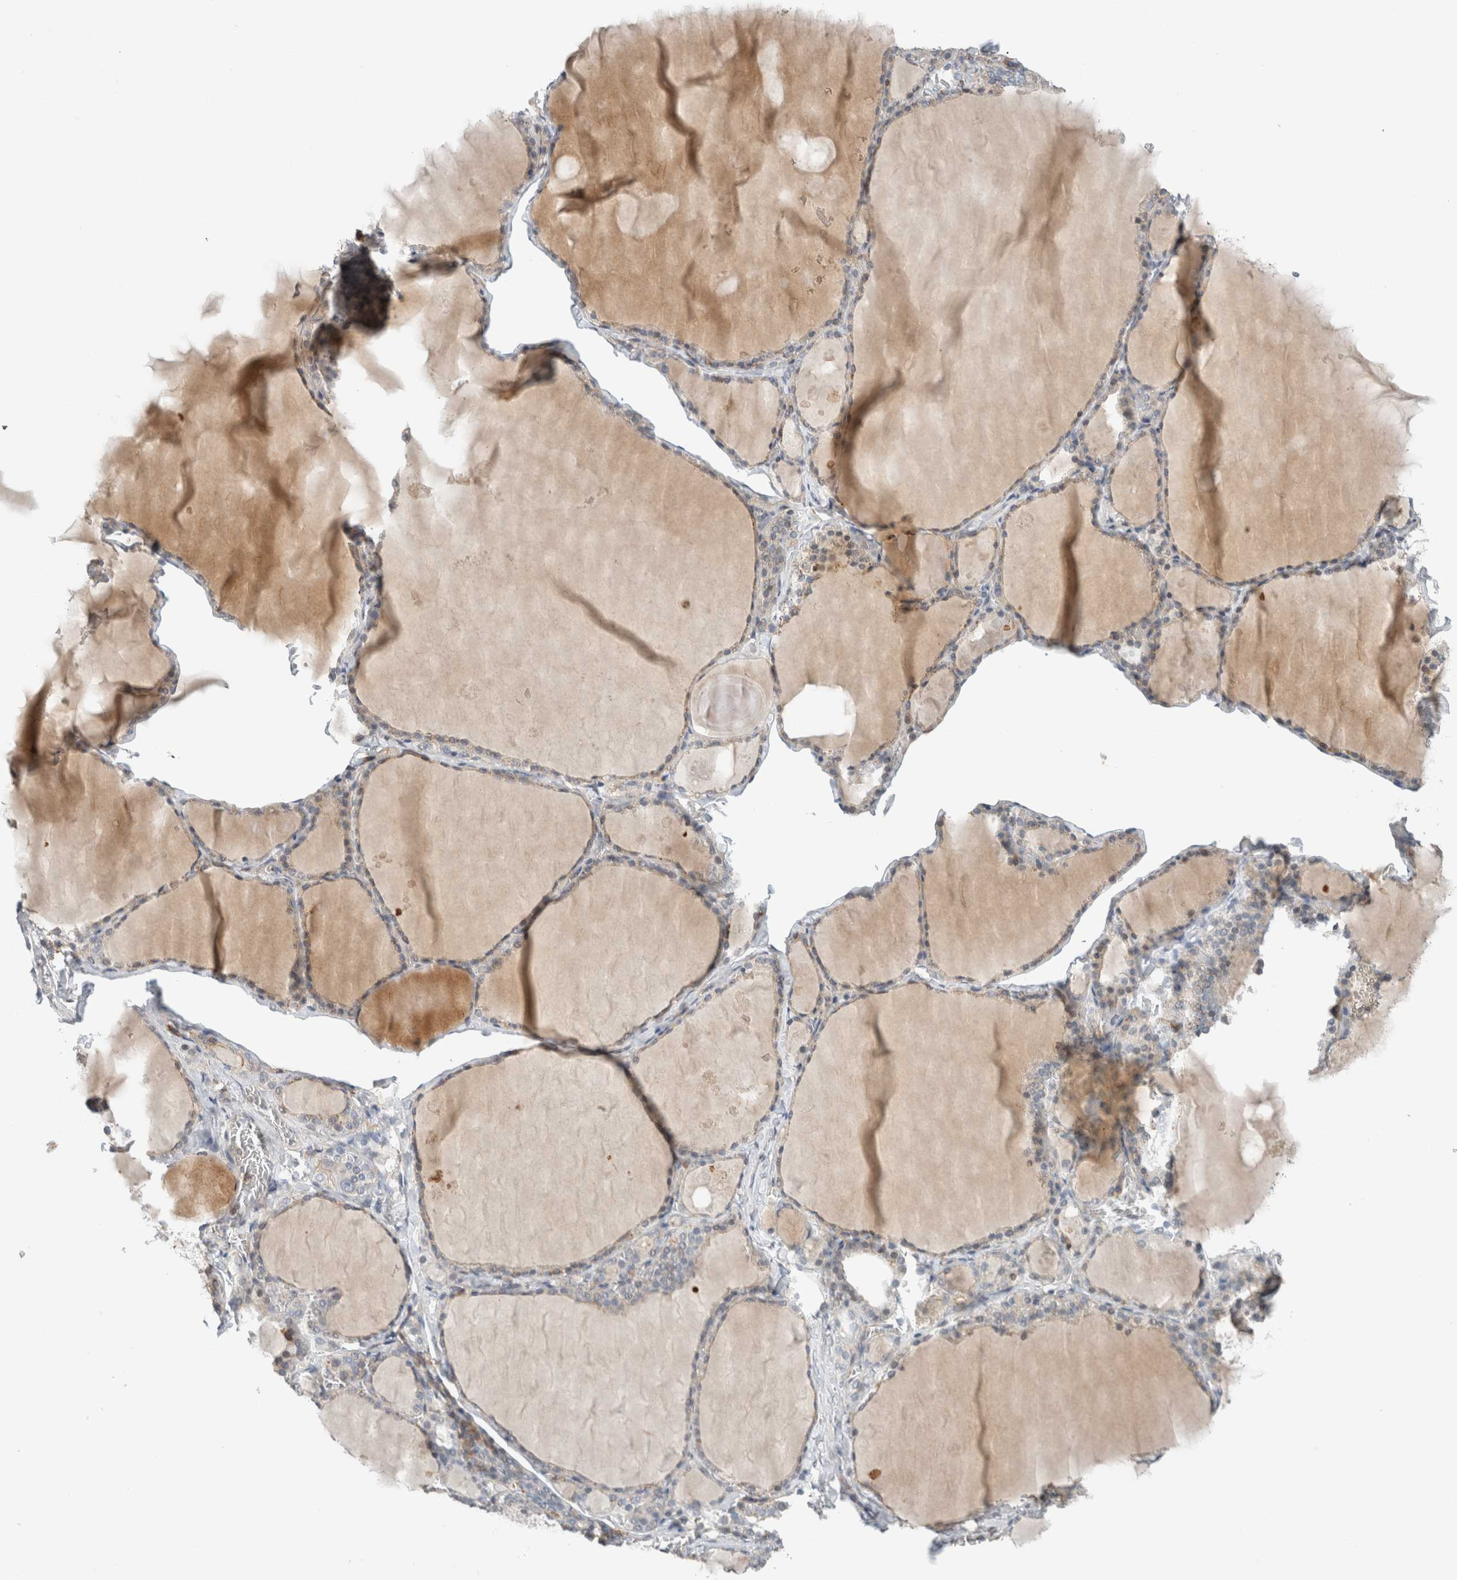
{"staining": {"intensity": "weak", "quantity": "<25%", "location": "cytoplasmic/membranous"}, "tissue": "thyroid gland", "cell_type": "Glandular cells", "image_type": "normal", "snomed": [{"axis": "morphology", "description": "Normal tissue, NOS"}, {"axis": "topography", "description": "Thyroid gland"}], "caption": "Glandular cells show no significant expression in unremarkable thyroid gland.", "gene": "ERCC6L2", "patient": {"sex": "male", "age": 56}}